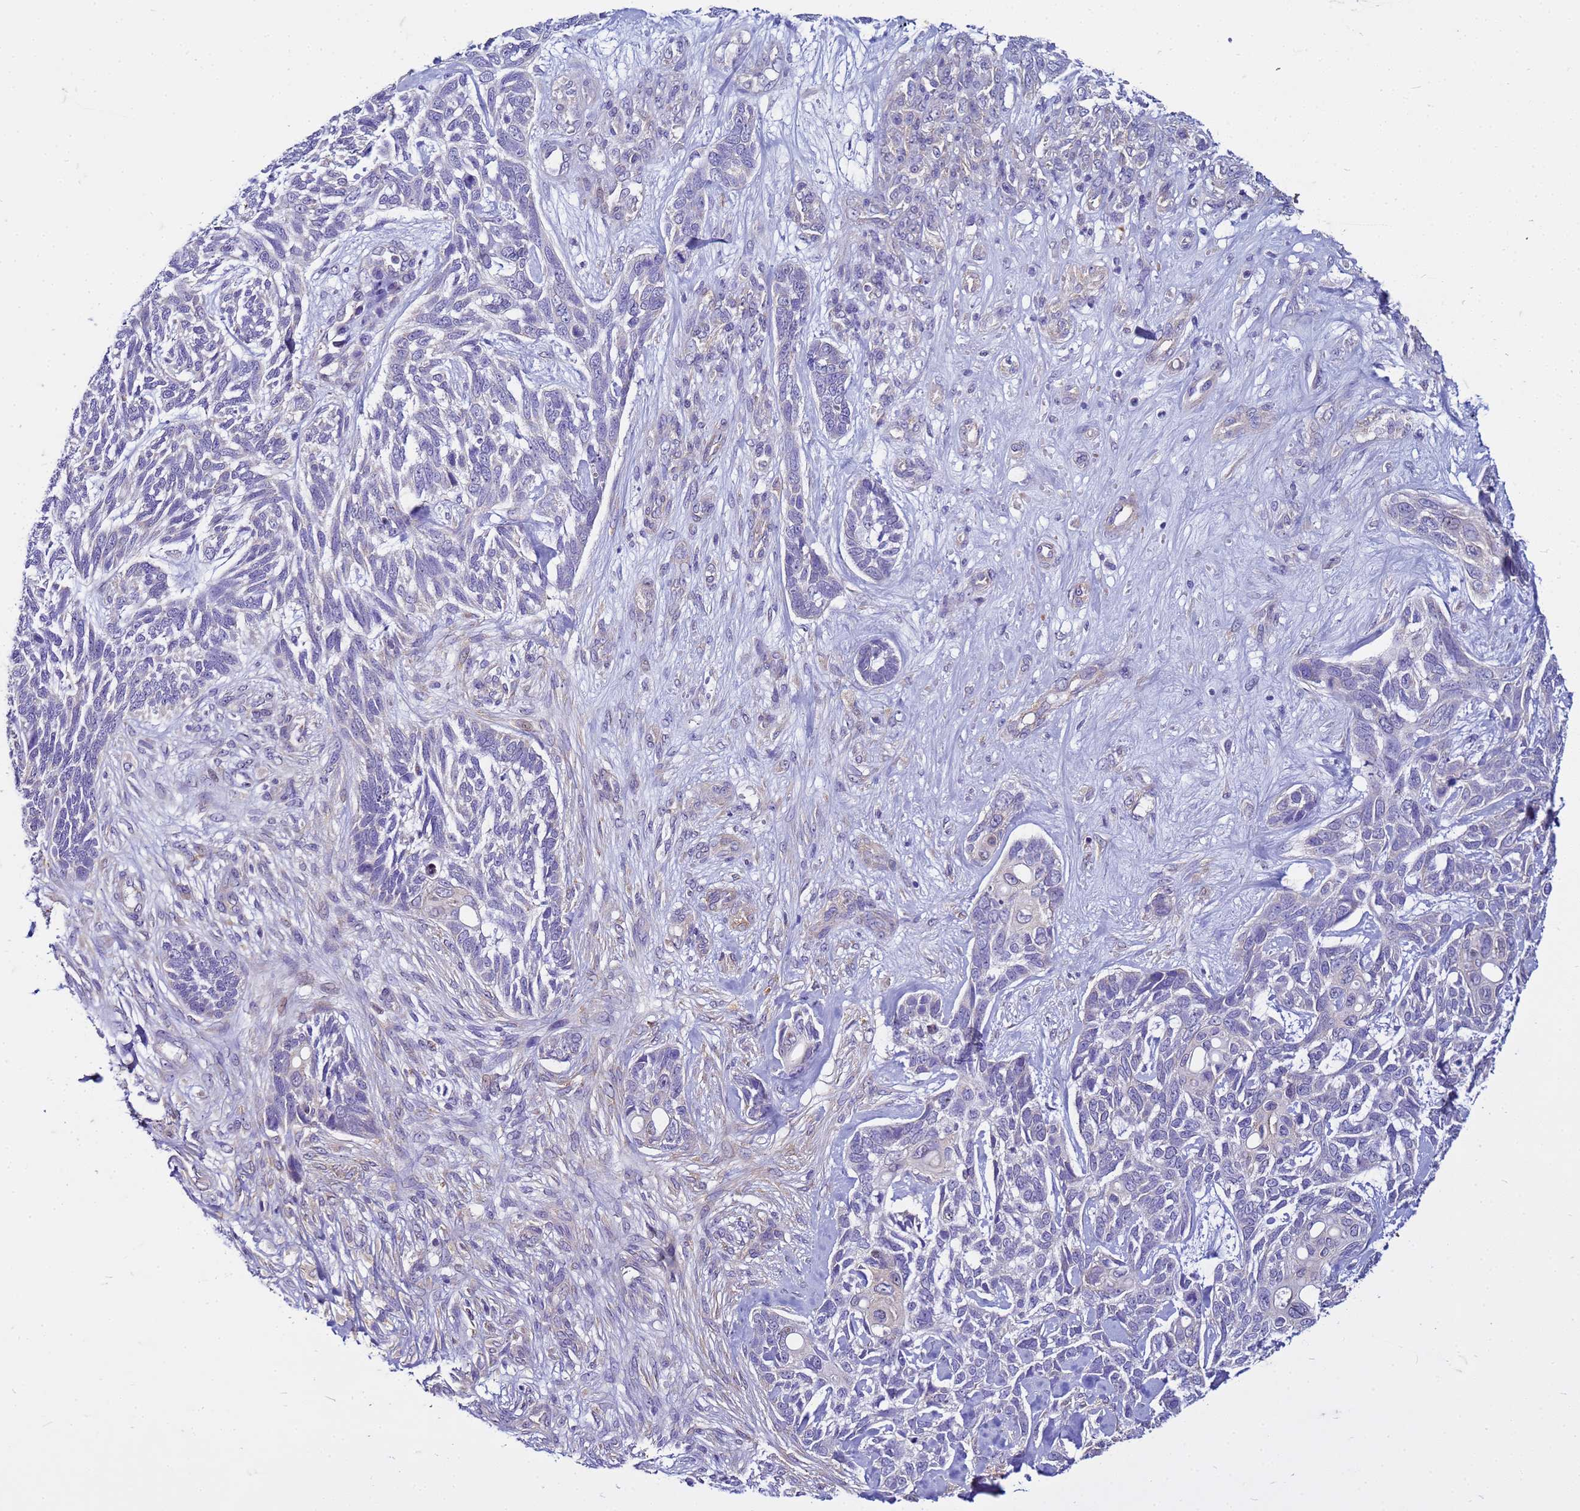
{"staining": {"intensity": "negative", "quantity": "none", "location": "none"}, "tissue": "skin cancer", "cell_type": "Tumor cells", "image_type": "cancer", "snomed": [{"axis": "morphology", "description": "Basal cell carcinoma"}, {"axis": "topography", "description": "Skin"}], "caption": "High magnification brightfield microscopy of skin basal cell carcinoma stained with DAB (3,3'-diaminobenzidine) (brown) and counterstained with hematoxylin (blue): tumor cells show no significant staining. (DAB immunohistochemistry (IHC) visualized using brightfield microscopy, high magnification).", "gene": "PKD1", "patient": {"sex": "male", "age": 88}}